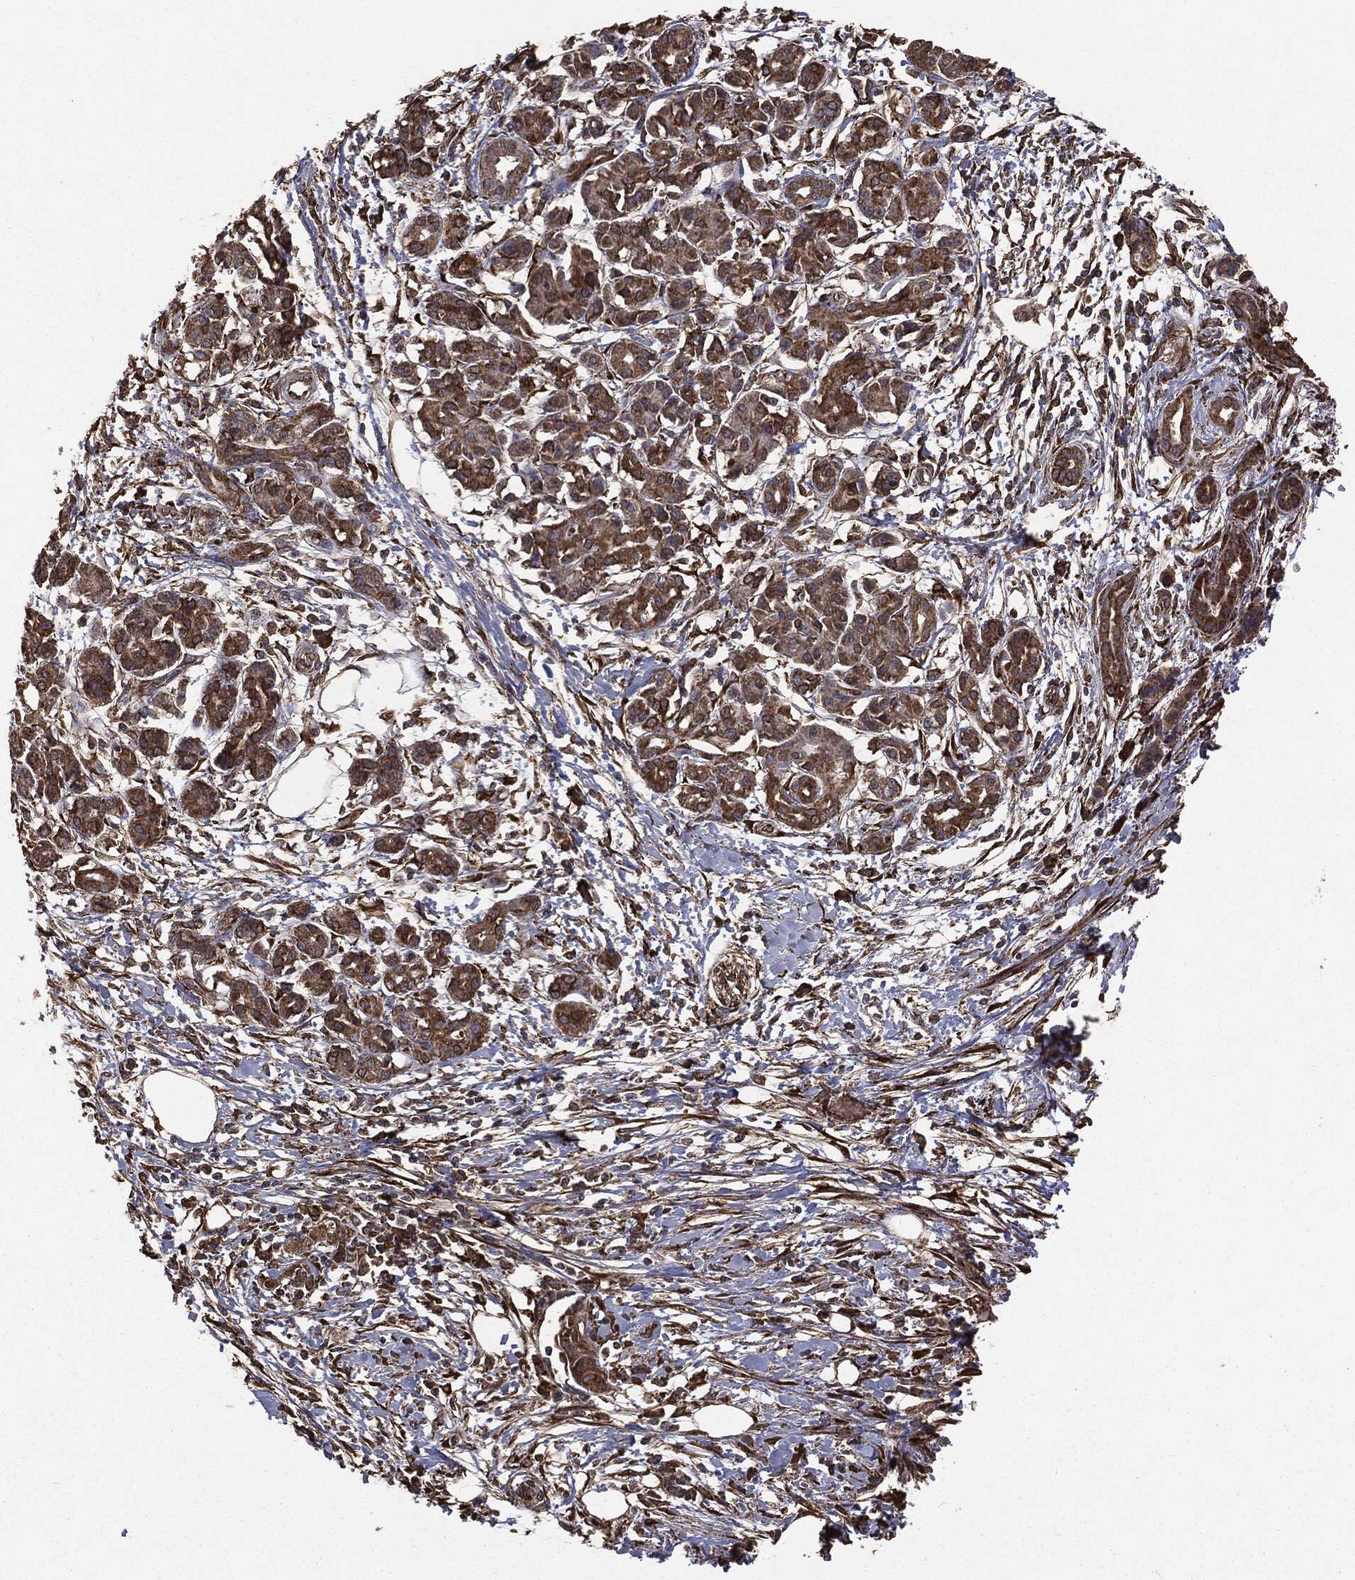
{"staining": {"intensity": "moderate", "quantity": ">75%", "location": "cytoplasmic/membranous"}, "tissue": "pancreatic cancer", "cell_type": "Tumor cells", "image_type": "cancer", "snomed": [{"axis": "morphology", "description": "Adenocarcinoma, NOS"}, {"axis": "topography", "description": "Pancreas"}], "caption": "A brown stain labels moderate cytoplasmic/membranous positivity of a protein in pancreatic cancer tumor cells.", "gene": "MTOR", "patient": {"sex": "male", "age": 72}}